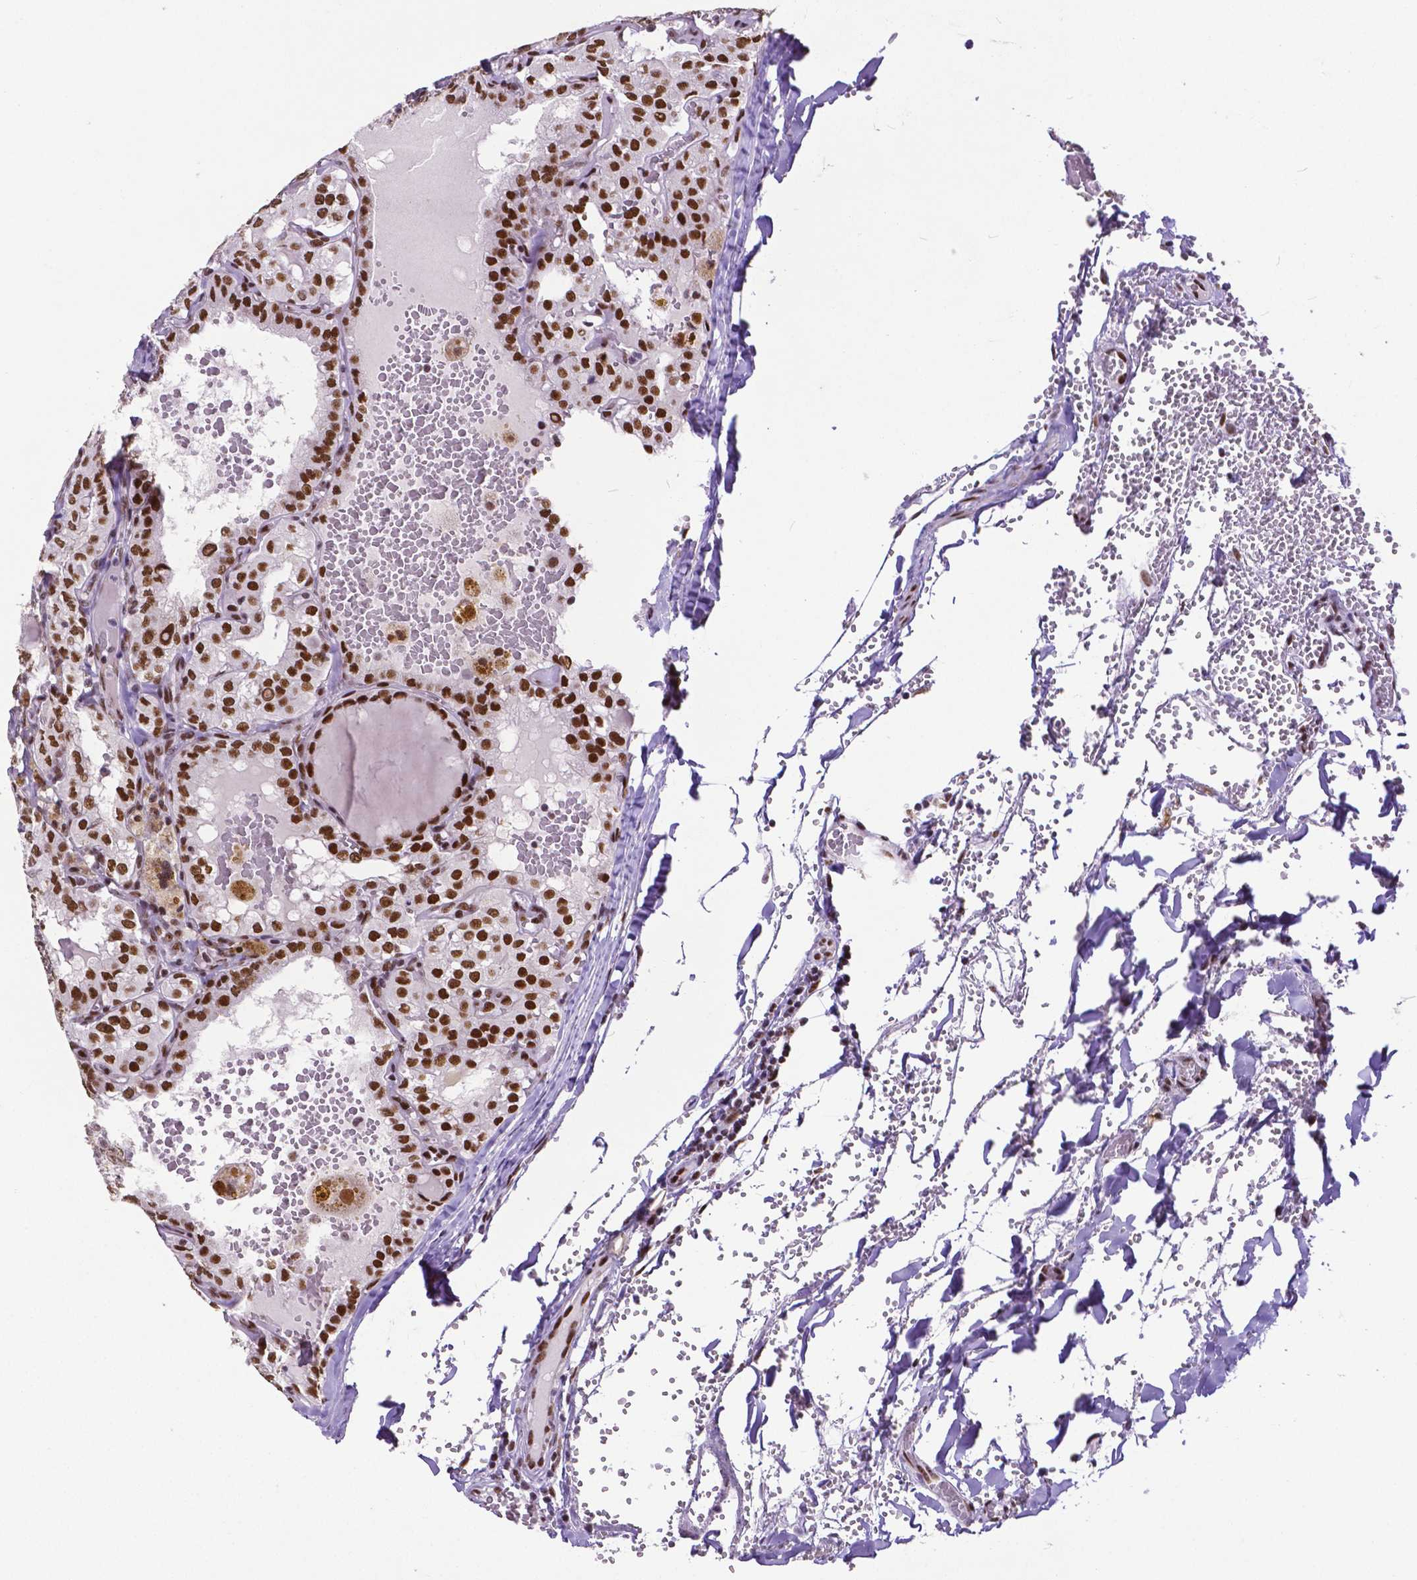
{"staining": {"intensity": "strong", "quantity": ">75%", "location": "nuclear"}, "tissue": "thyroid cancer", "cell_type": "Tumor cells", "image_type": "cancer", "snomed": [{"axis": "morphology", "description": "Papillary adenocarcinoma, NOS"}, {"axis": "topography", "description": "Thyroid gland"}], "caption": "This micrograph displays thyroid papillary adenocarcinoma stained with immunohistochemistry (IHC) to label a protein in brown. The nuclear of tumor cells show strong positivity for the protein. Nuclei are counter-stained blue.", "gene": "ATRX", "patient": {"sex": "male", "age": 20}}